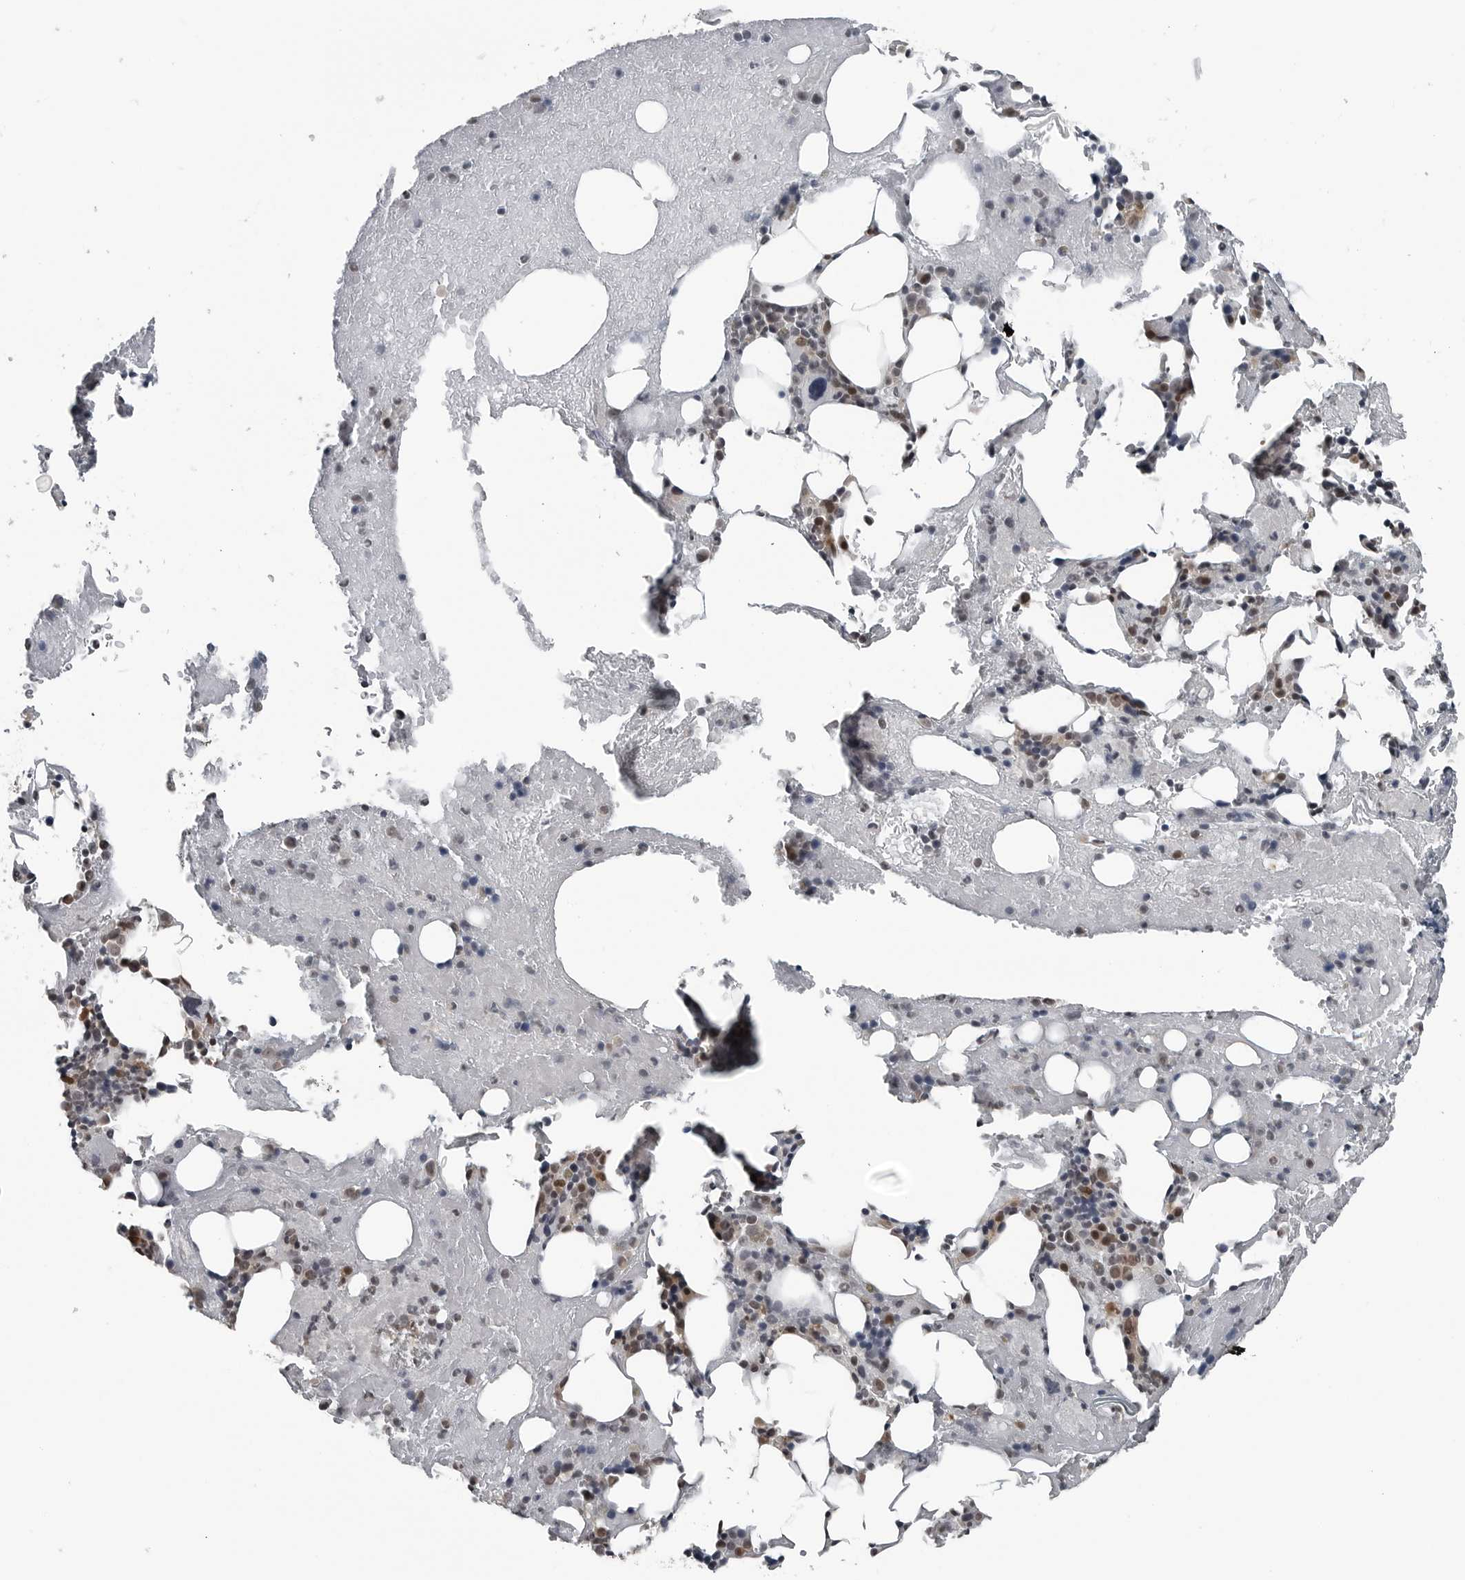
{"staining": {"intensity": "moderate", "quantity": "25%-75%", "location": "nuclear"}, "tissue": "bone marrow", "cell_type": "Hematopoietic cells", "image_type": "normal", "snomed": [{"axis": "morphology", "description": "Normal tissue, NOS"}, {"axis": "topography", "description": "Bone marrow"}], "caption": "Protein staining of unremarkable bone marrow reveals moderate nuclear staining in approximately 25%-75% of hematopoietic cells. (brown staining indicates protein expression, while blue staining denotes nuclei).", "gene": "AKR1A1", "patient": {"sex": "female", "age": 54}}